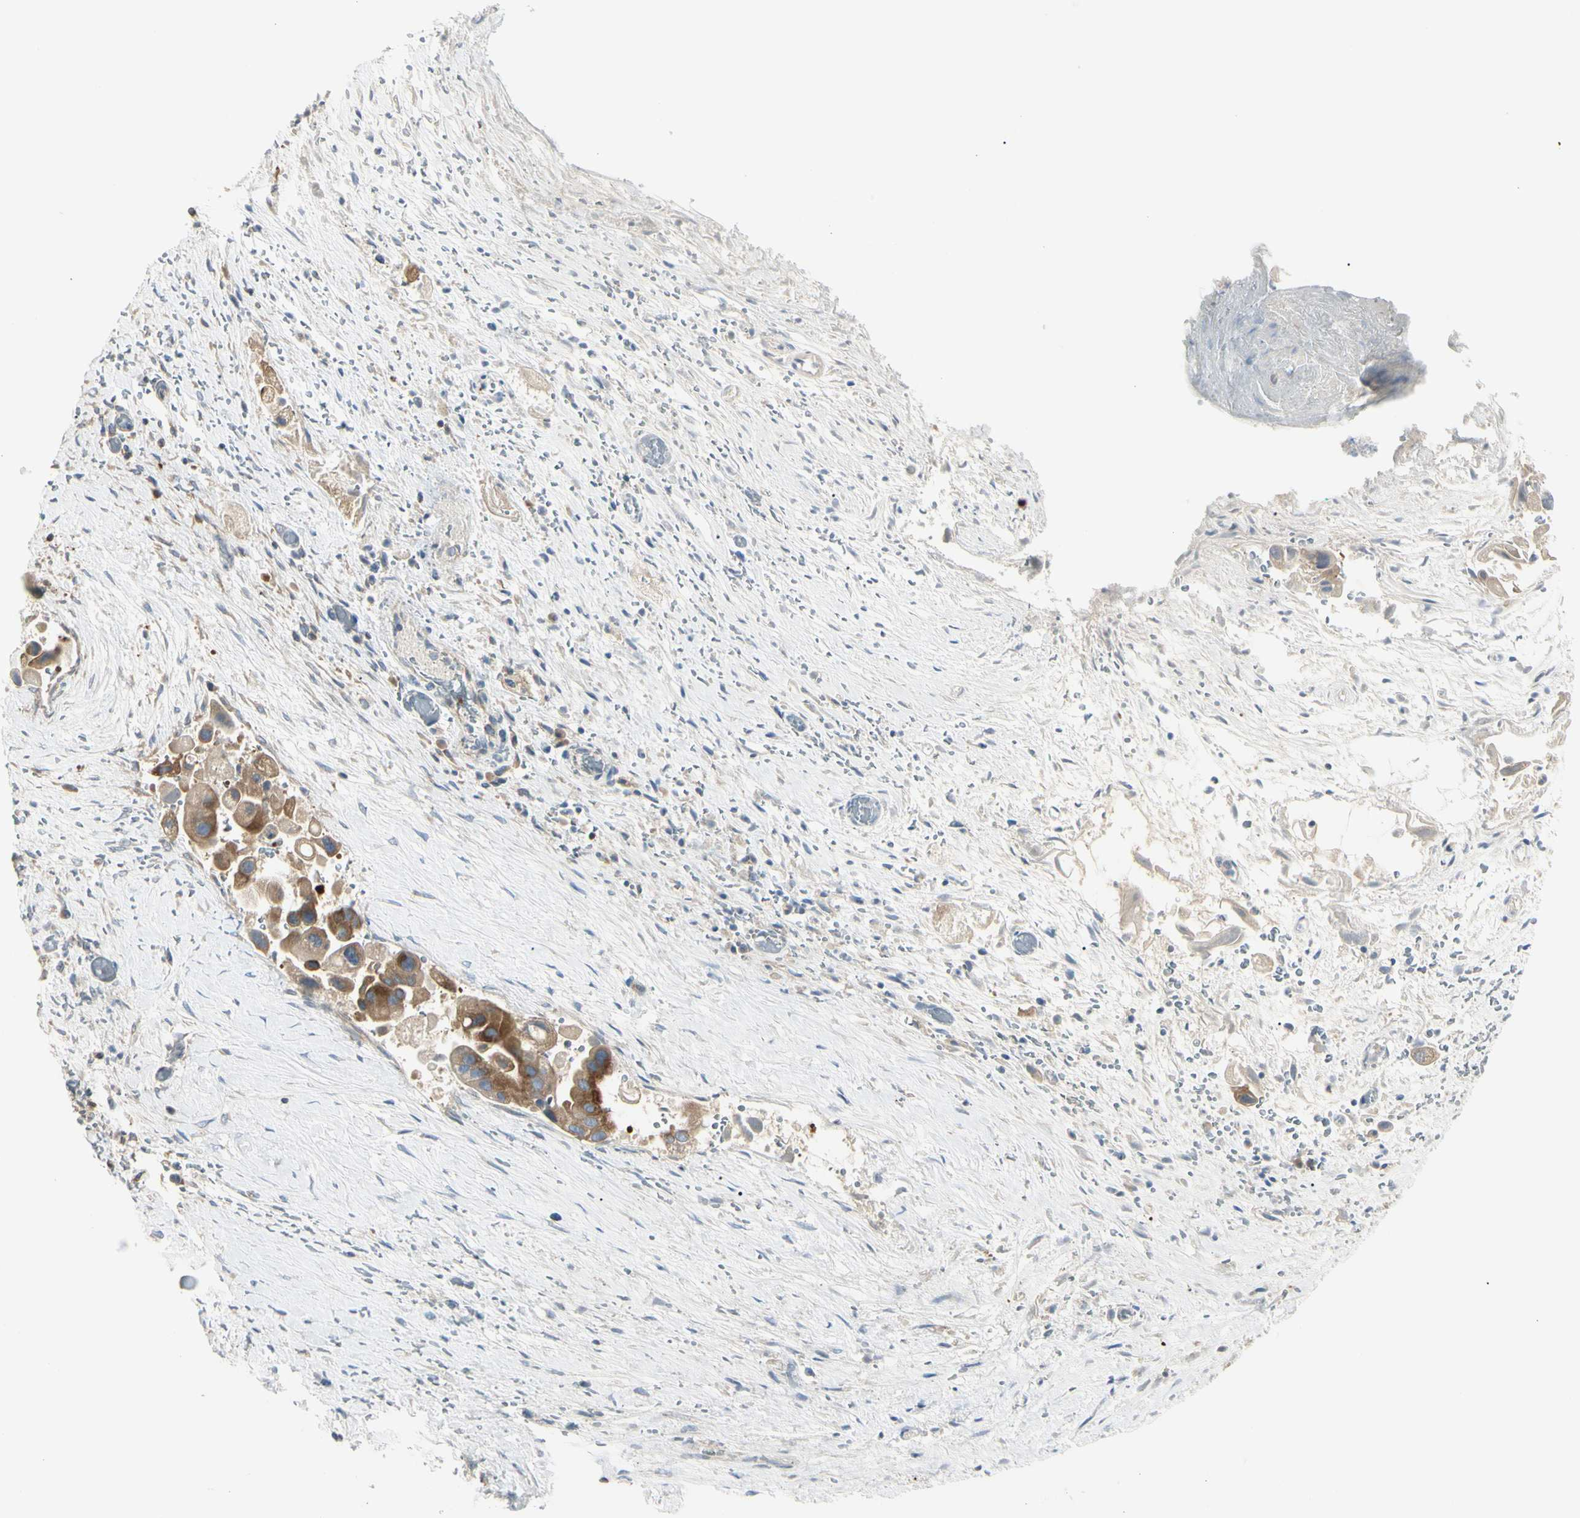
{"staining": {"intensity": "moderate", "quantity": ">75%", "location": "cytoplasmic/membranous"}, "tissue": "liver cancer", "cell_type": "Tumor cells", "image_type": "cancer", "snomed": [{"axis": "morphology", "description": "Normal tissue, NOS"}, {"axis": "morphology", "description": "Cholangiocarcinoma"}, {"axis": "topography", "description": "Liver"}, {"axis": "topography", "description": "Peripheral nerve tissue"}], "caption": "A brown stain highlights moderate cytoplasmic/membranous staining of a protein in liver cancer (cholangiocarcinoma) tumor cells.", "gene": "NFKB2", "patient": {"sex": "male", "age": 50}}